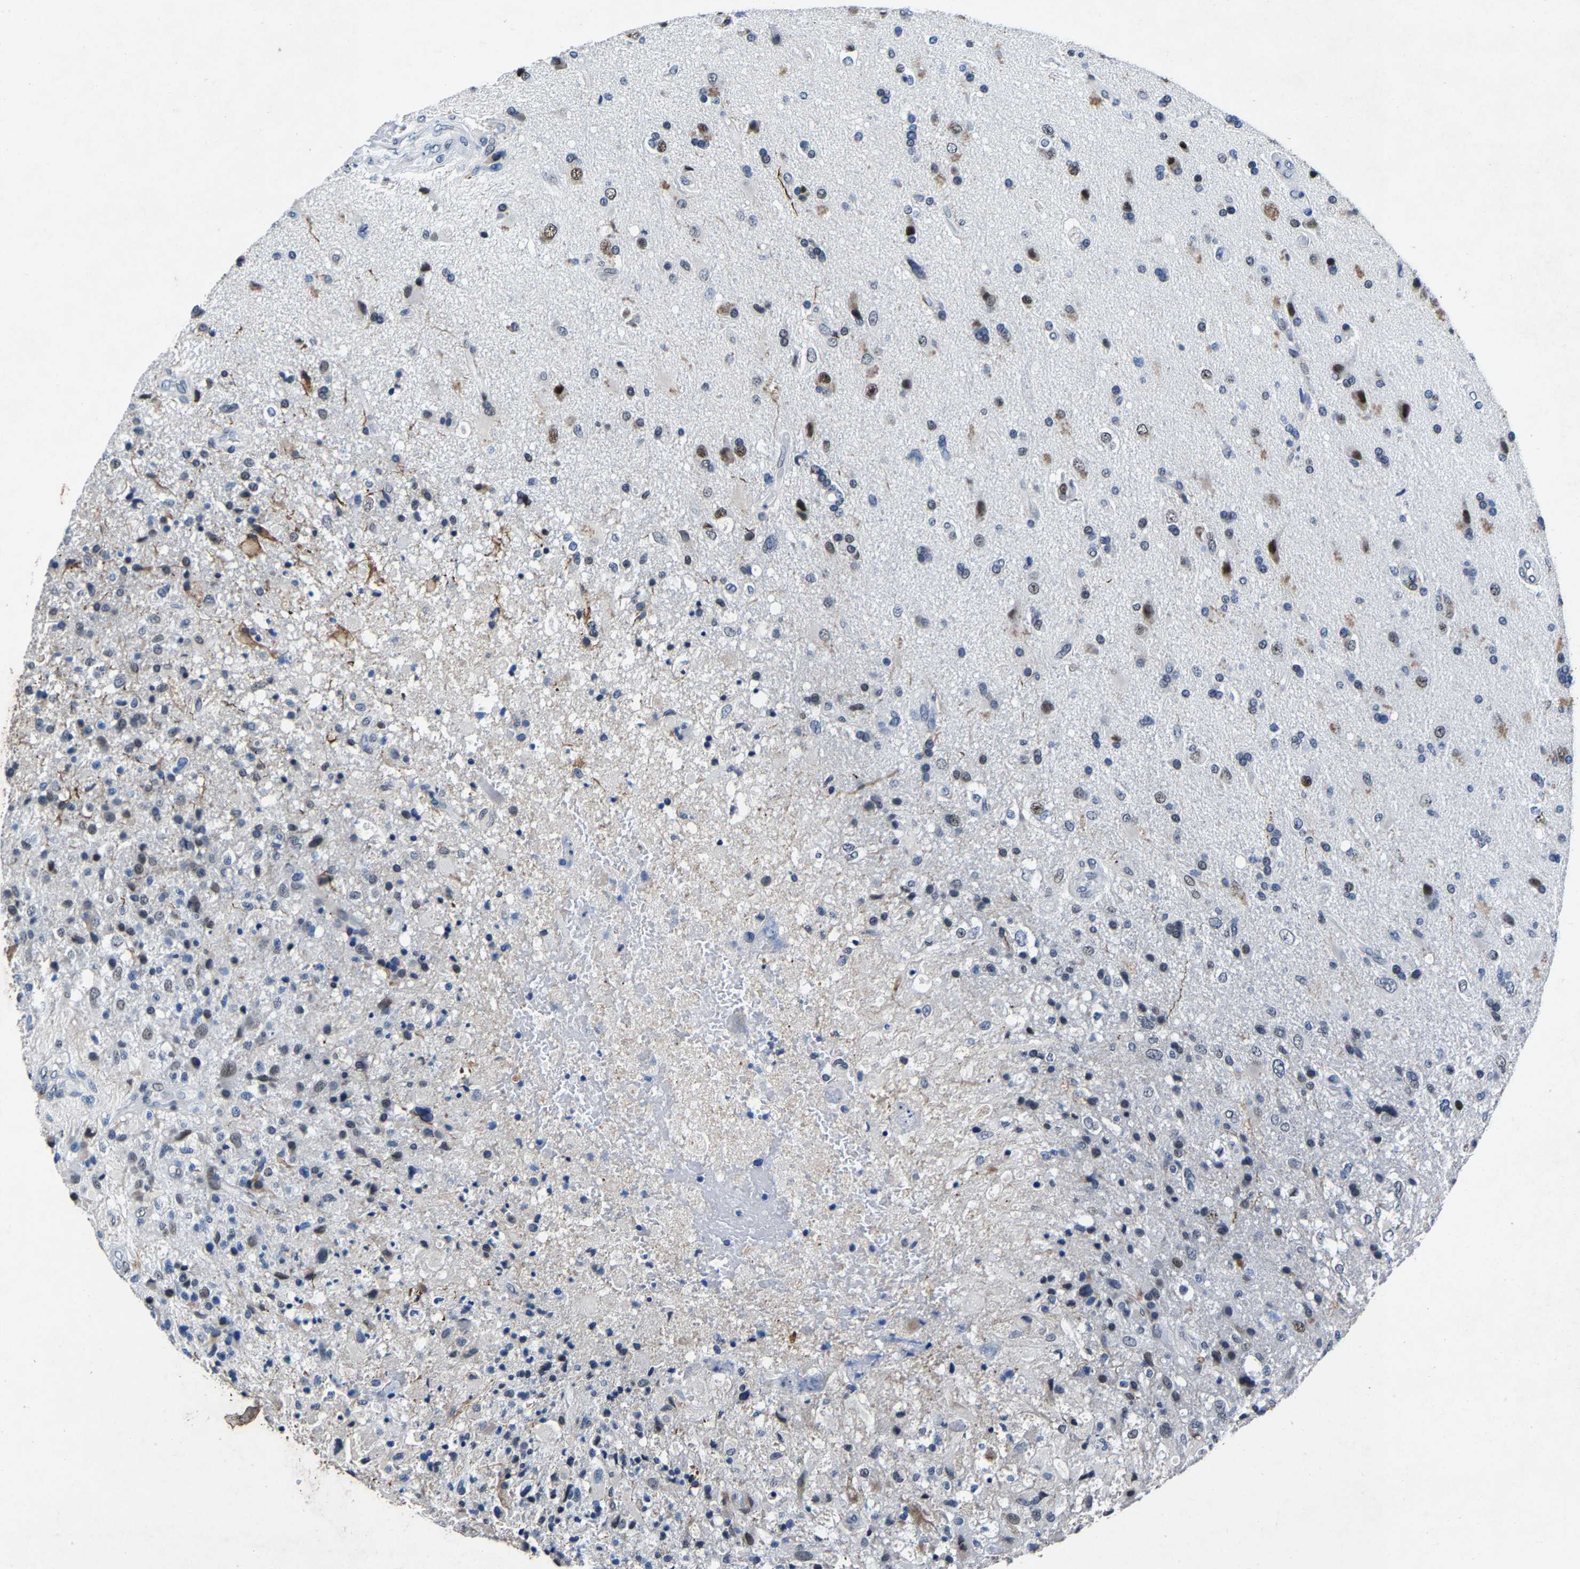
{"staining": {"intensity": "moderate", "quantity": "25%-75%", "location": "cytoplasmic/membranous,nuclear"}, "tissue": "glioma", "cell_type": "Tumor cells", "image_type": "cancer", "snomed": [{"axis": "morphology", "description": "Glioma, malignant, High grade"}, {"axis": "topography", "description": "Brain"}], "caption": "Protein positivity by IHC displays moderate cytoplasmic/membranous and nuclear positivity in about 25%-75% of tumor cells in glioma.", "gene": "UBN2", "patient": {"sex": "male", "age": 72}}